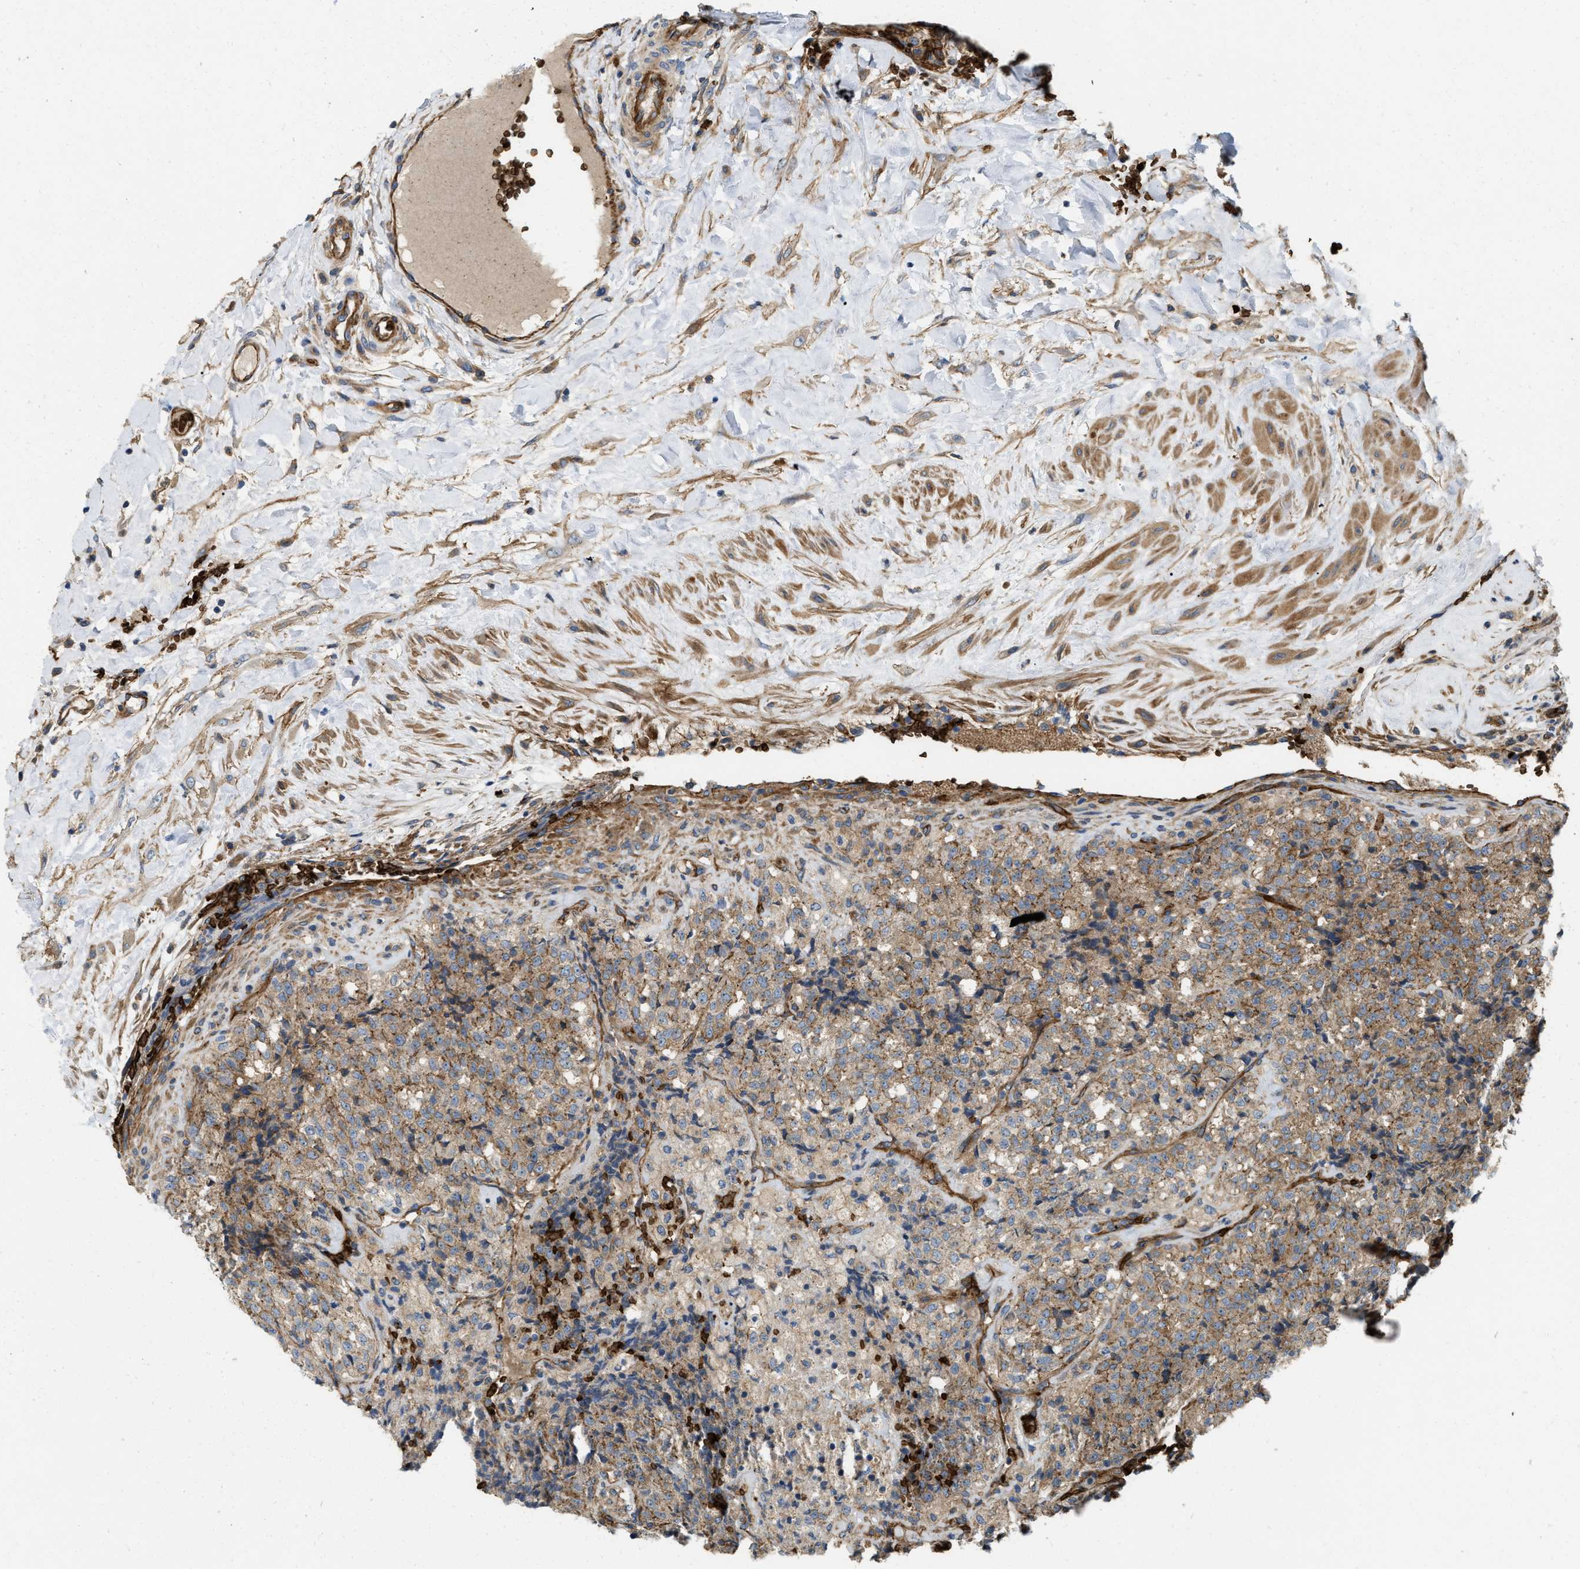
{"staining": {"intensity": "moderate", "quantity": ">75%", "location": "cytoplasmic/membranous"}, "tissue": "testis cancer", "cell_type": "Tumor cells", "image_type": "cancer", "snomed": [{"axis": "morphology", "description": "Seminoma, NOS"}, {"axis": "topography", "description": "Testis"}], "caption": "High-magnification brightfield microscopy of testis seminoma stained with DAB (brown) and counterstained with hematoxylin (blue). tumor cells exhibit moderate cytoplasmic/membranous expression is identified in approximately>75% of cells.", "gene": "ERC1", "patient": {"sex": "male", "age": 59}}